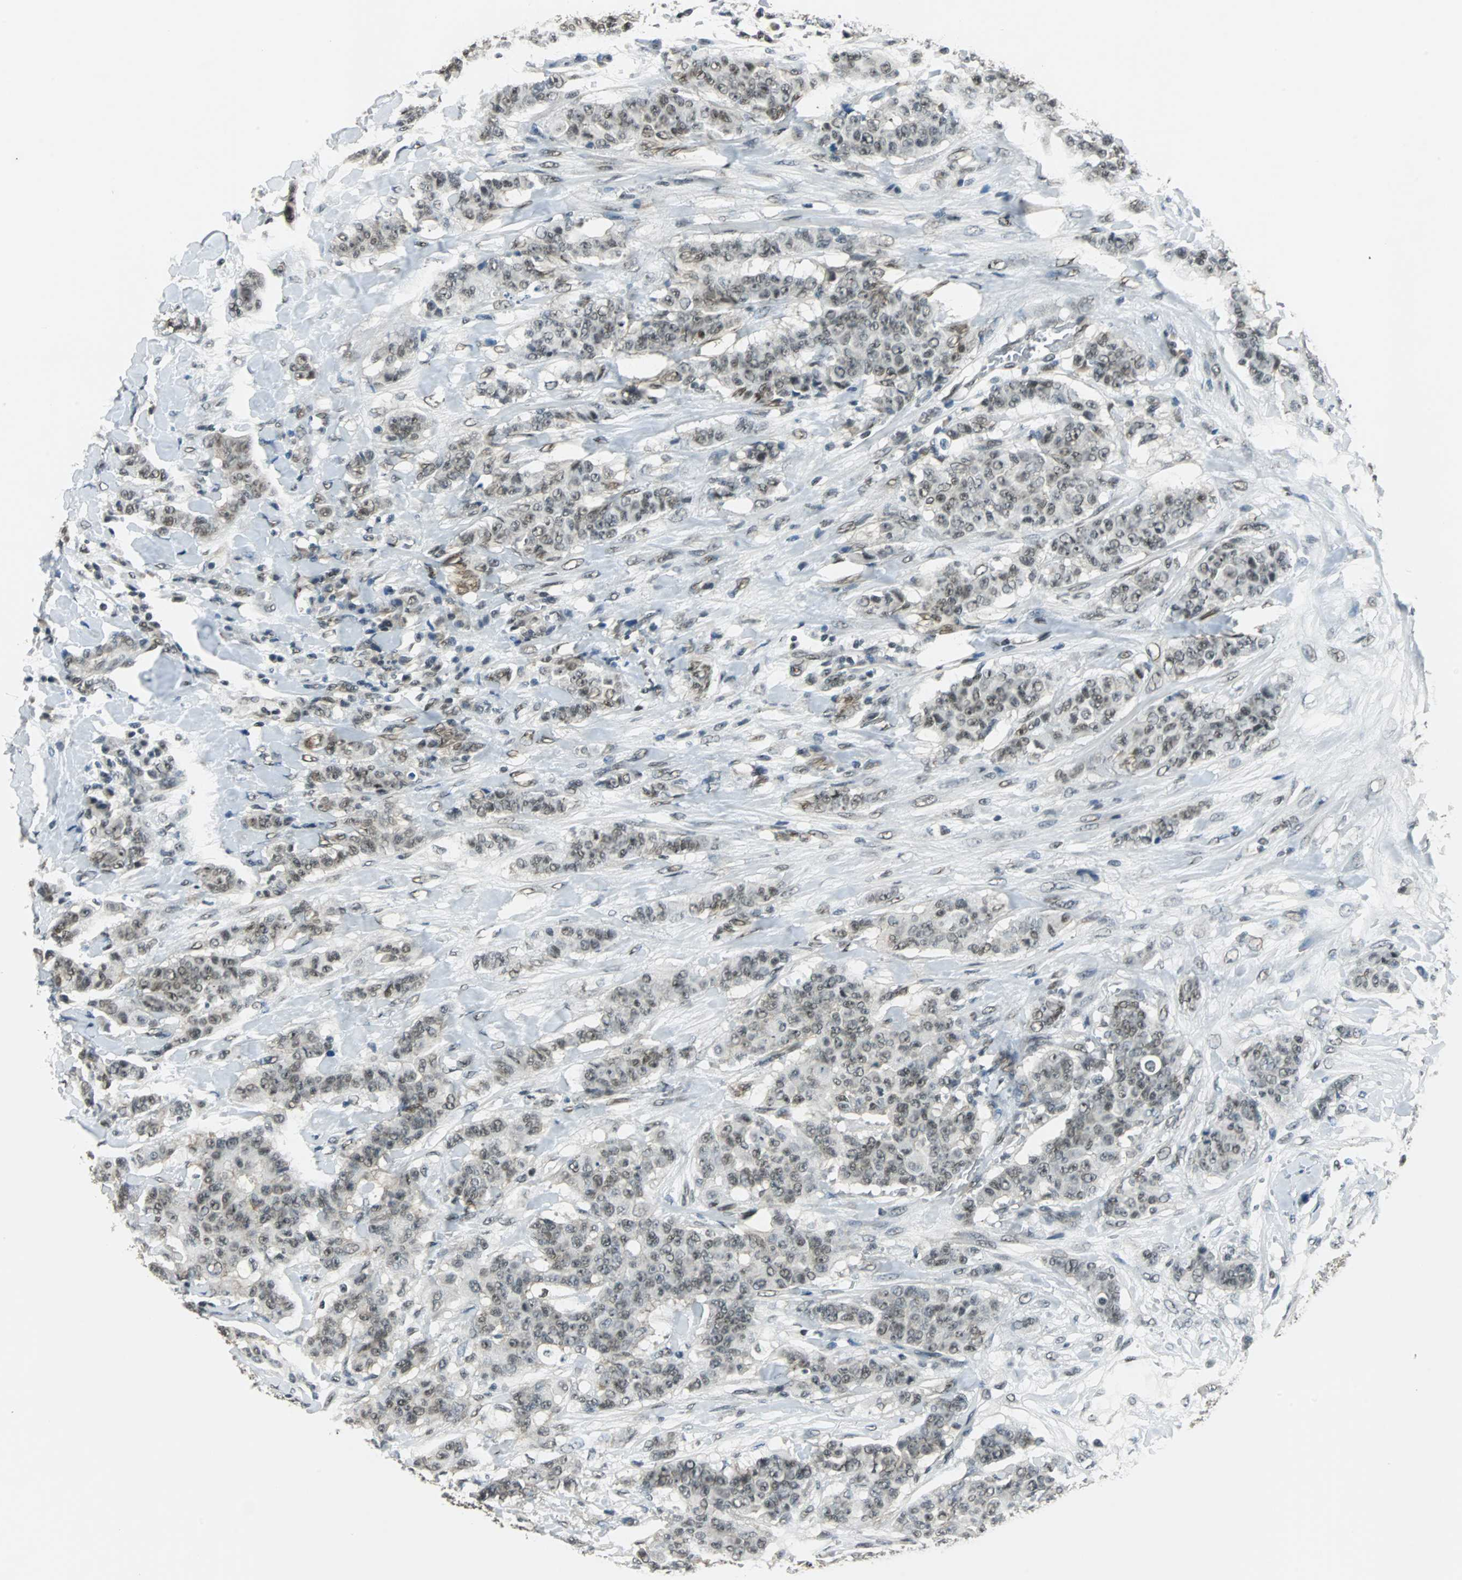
{"staining": {"intensity": "moderate", "quantity": ">75%", "location": "nuclear"}, "tissue": "breast cancer", "cell_type": "Tumor cells", "image_type": "cancer", "snomed": [{"axis": "morphology", "description": "Duct carcinoma"}, {"axis": "topography", "description": "Breast"}], "caption": "A photomicrograph showing moderate nuclear staining in about >75% of tumor cells in breast cancer, as visualized by brown immunohistochemical staining.", "gene": "RBM14", "patient": {"sex": "female", "age": 40}}